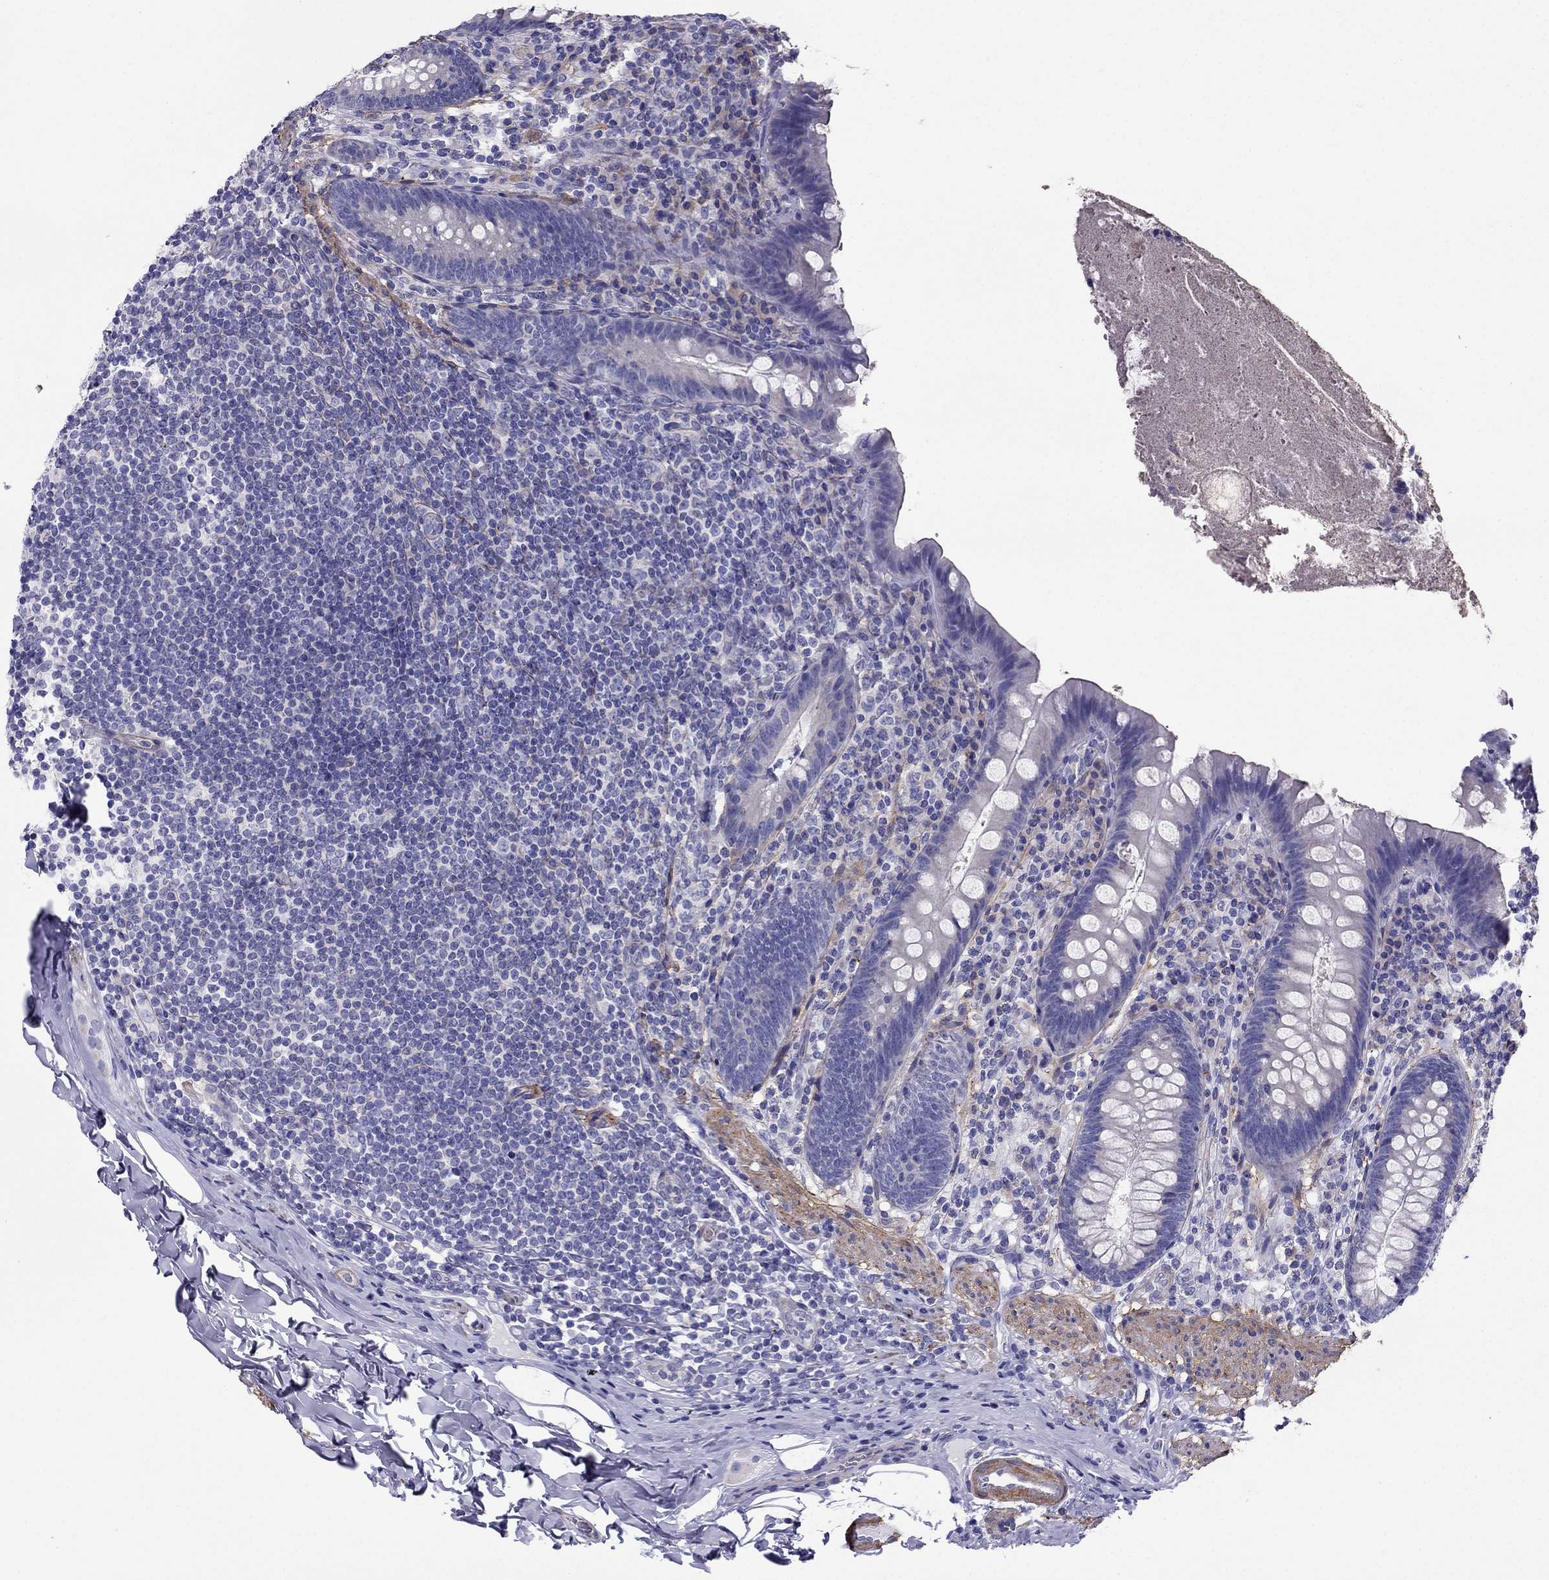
{"staining": {"intensity": "negative", "quantity": "none", "location": "none"}, "tissue": "appendix", "cell_type": "Glandular cells", "image_type": "normal", "snomed": [{"axis": "morphology", "description": "Normal tissue, NOS"}, {"axis": "topography", "description": "Appendix"}], "caption": "This is an immunohistochemistry (IHC) image of normal appendix. There is no positivity in glandular cells.", "gene": "GPR50", "patient": {"sex": "male", "age": 47}}